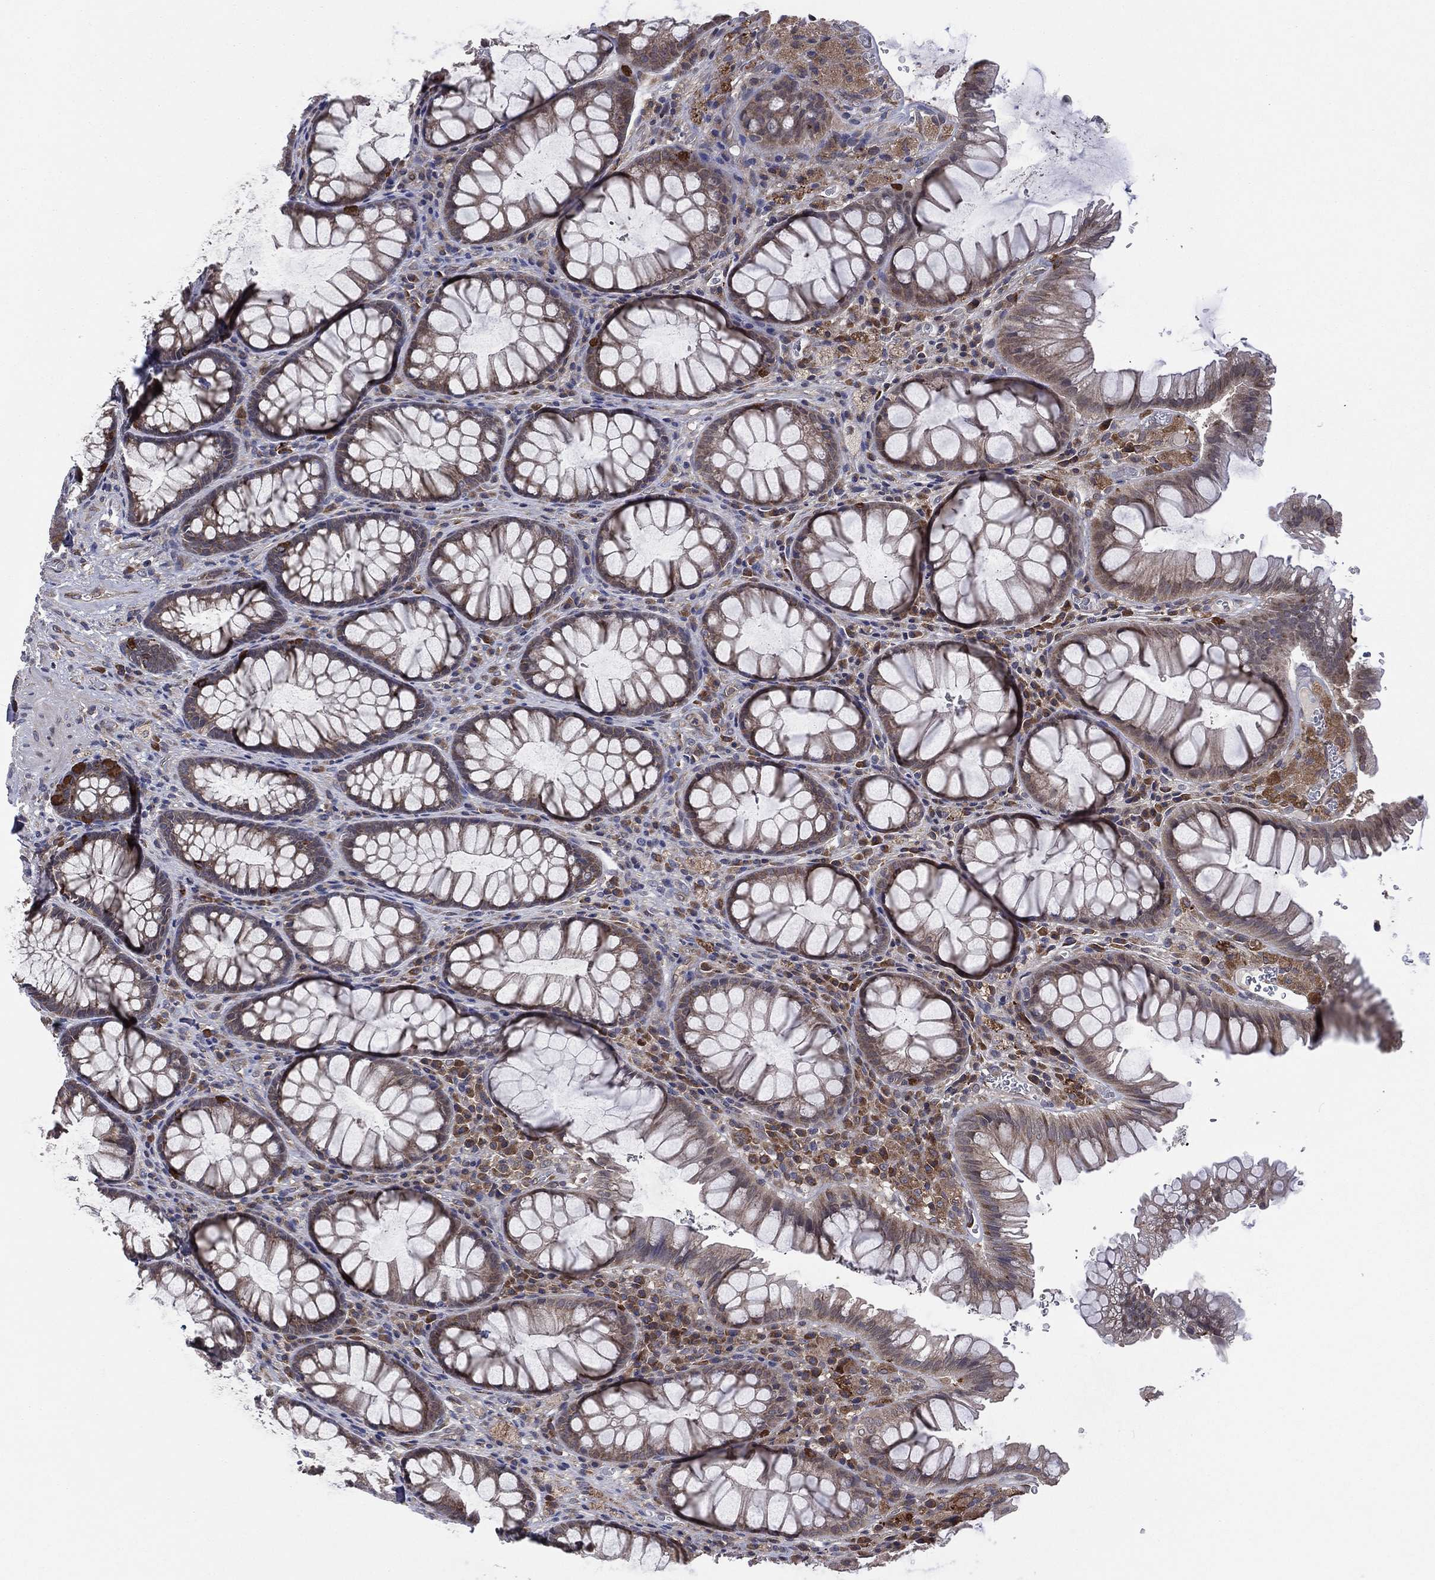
{"staining": {"intensity": "weak", "quantity": "<25%", "location": "cytoplasmic/membranous"}, "tissue": "rectum", "cell_type": "Glandular cells", "image_type": "normal", "snomed": [{"axis": "morphology", "description": "Normal tissue, NOS"}, {"axis": "topography", "description": "Rectum"}], "caption": "An immunohistochemistry (IHC) photomicrograph of unremarkable rectum is shown. There is no staining in glandular cells of rectum.", "gene": "C2orf76", "patient": {"sex": "female", "age": 68}}